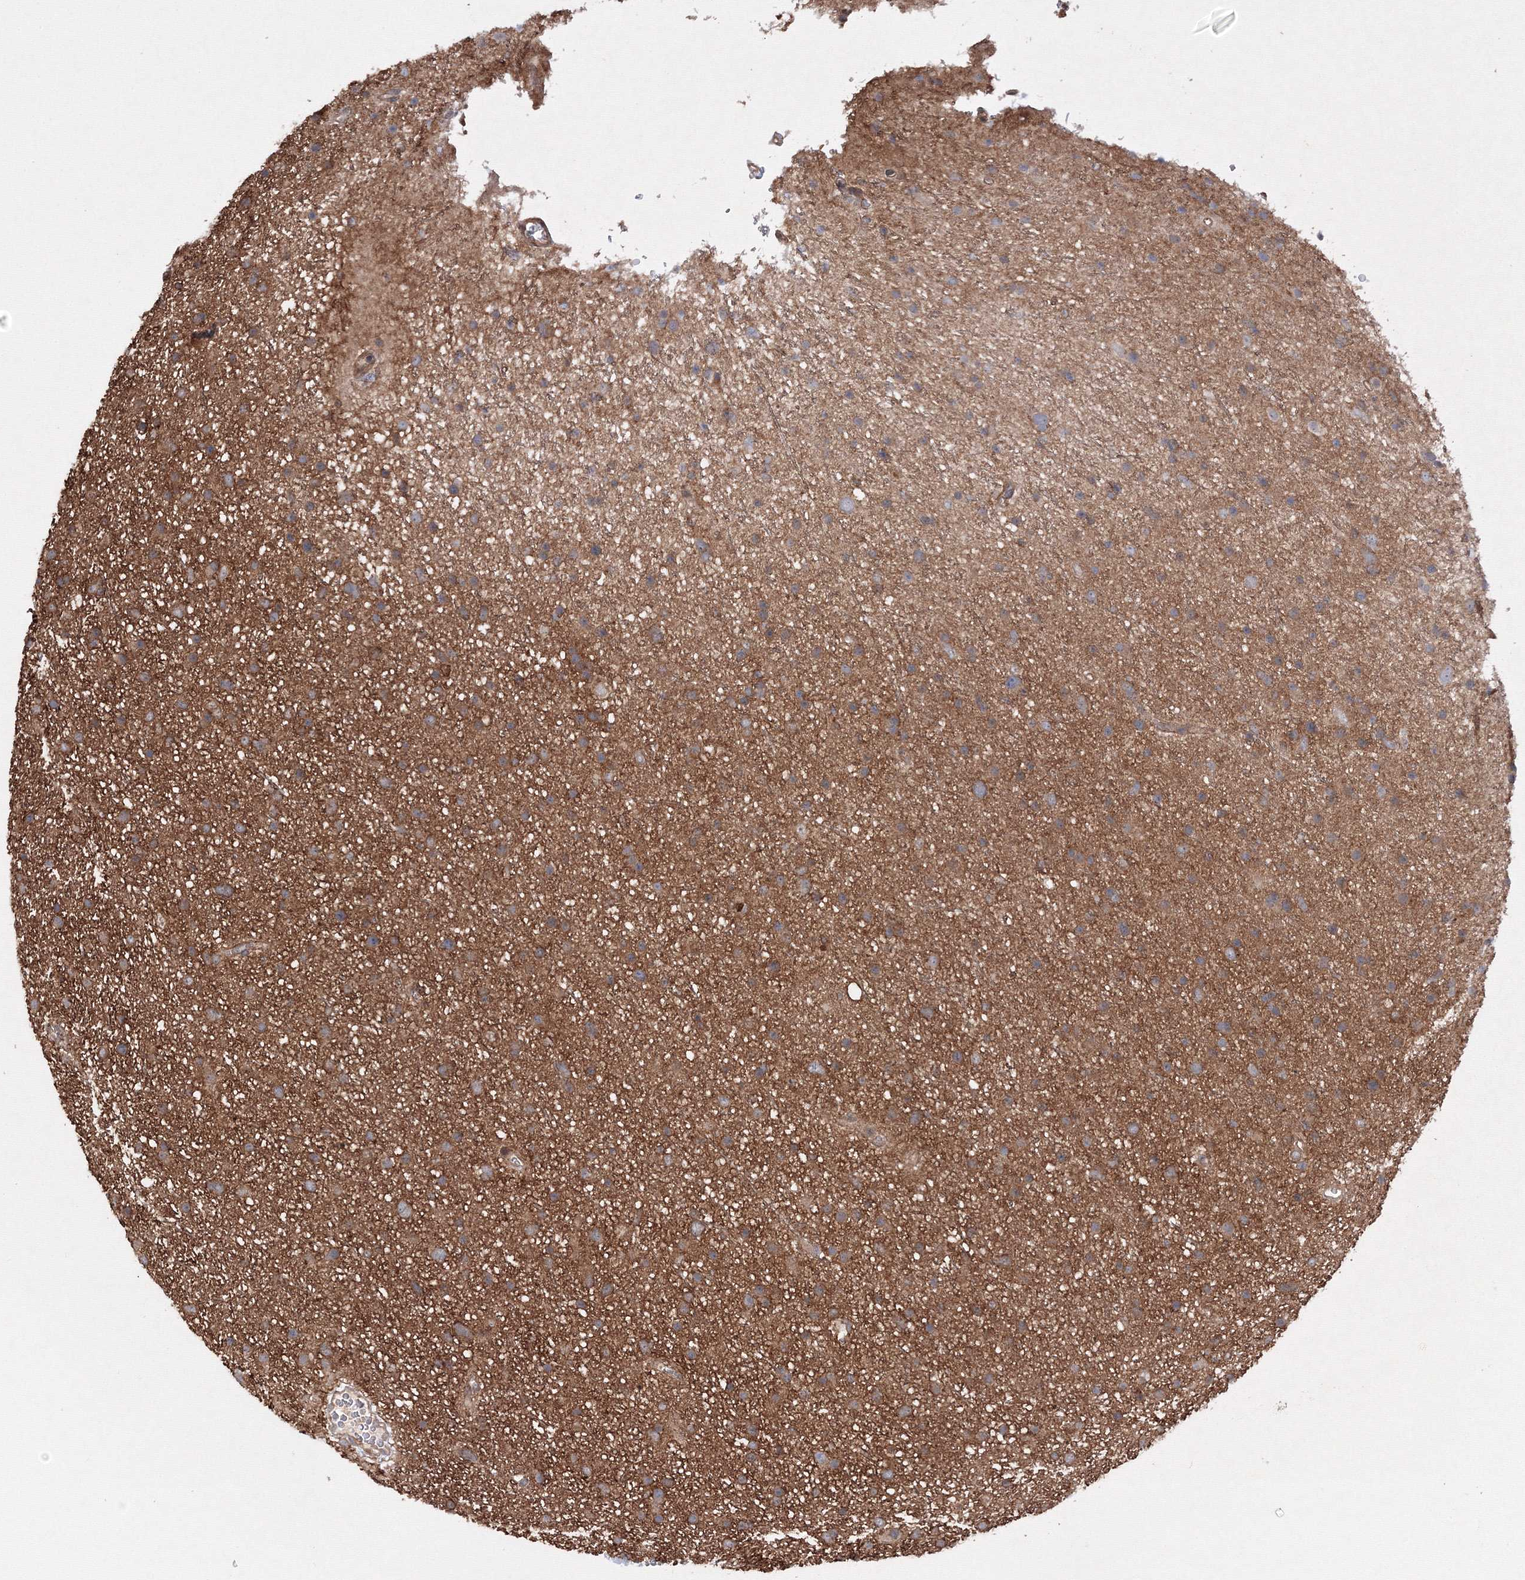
{"staining": {"intensity": "moderate", "quantity": ">75%", "location": "cytoplasmic/membranous"}, "tissue": "glioma", "cell_type": "Tumor cells", "image_type": "cancer", "snomed": [{"axis": "morphology", "description": "Glioma, malignant, Low grade"}, {"axis": "topography", "description": "Cerebral cortex"}], "caption": "Immunohistochemistry (DAB) staining of malignant low-grade glioma demonstrates moderate cytoplasmic/membranous protein staining in approximately >75% of tumor cells. (IHC, brightfield microscopy, high magnification).", "gene": "DCTD", "patient": {"sex": "female", "age": 39}}